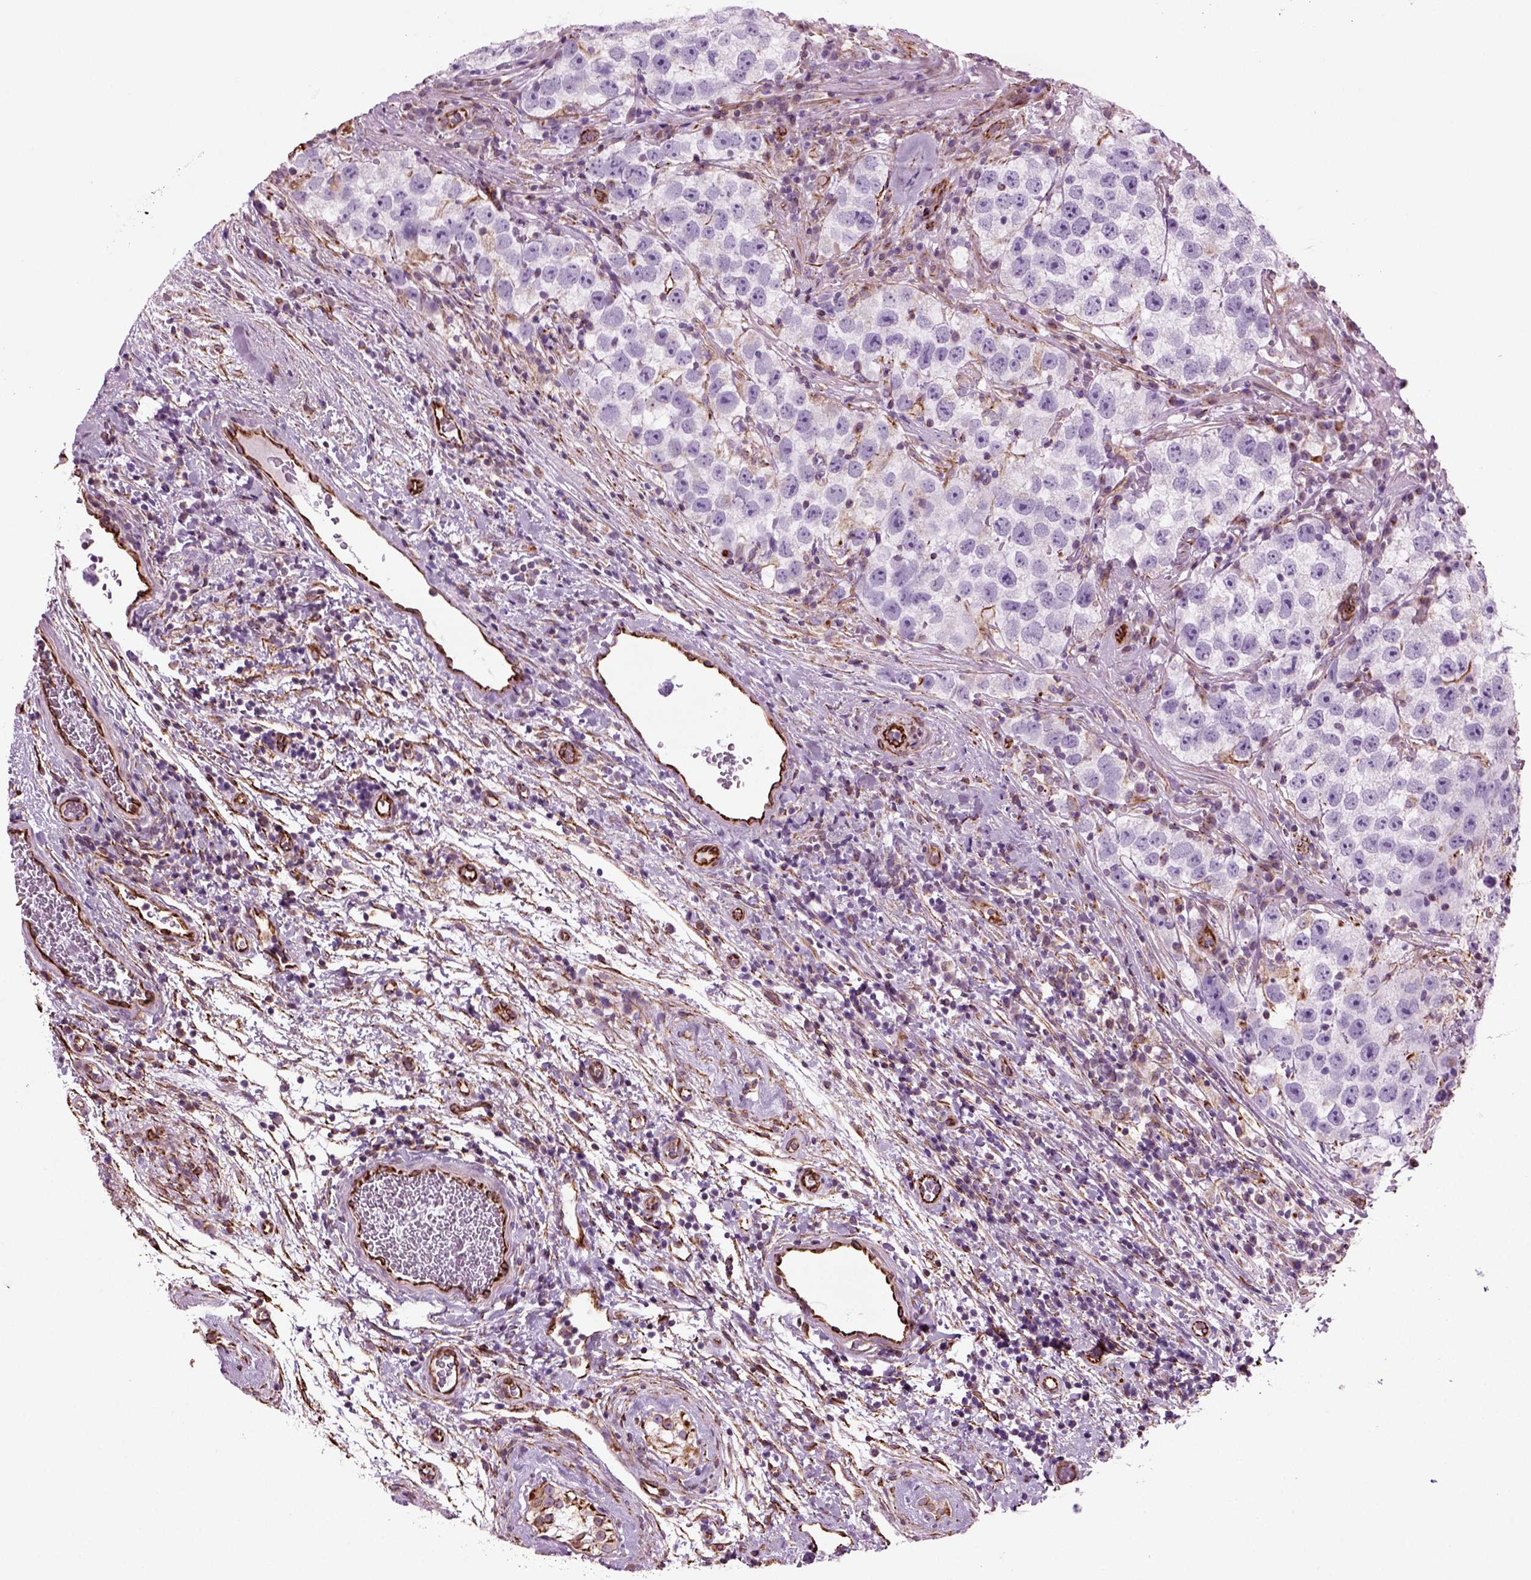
{"staining": {"intensity": "strong", "quantity": "<25%", "location": "cytoplasmic/membranous"}, "tissue": "testis cancer", "cell_type": "Tumor cells", "image_type": "cancer", "snomed": [{"axis": "morphology", "description": "Normal tissue, NOS"}, {"axis": "morphology", "description": "Seminoma, NOS"}, {"axis": "topography", "description": "Testis"}], "caption": "High-magnification brightfield microscopy of testis seminoma stained with DAB (3,3'-diaminobenzidine) (brown) and counterstained with hematoxylin (blue). tumor cells exhibit strong cytoplasmic/membranous positivity is identified in about<25% of cells. The protein of interest is shown in brown color, while the nuclei are stained blue.", "gene": "ACER3", "patient": {"sex": "male", "age": 31}}